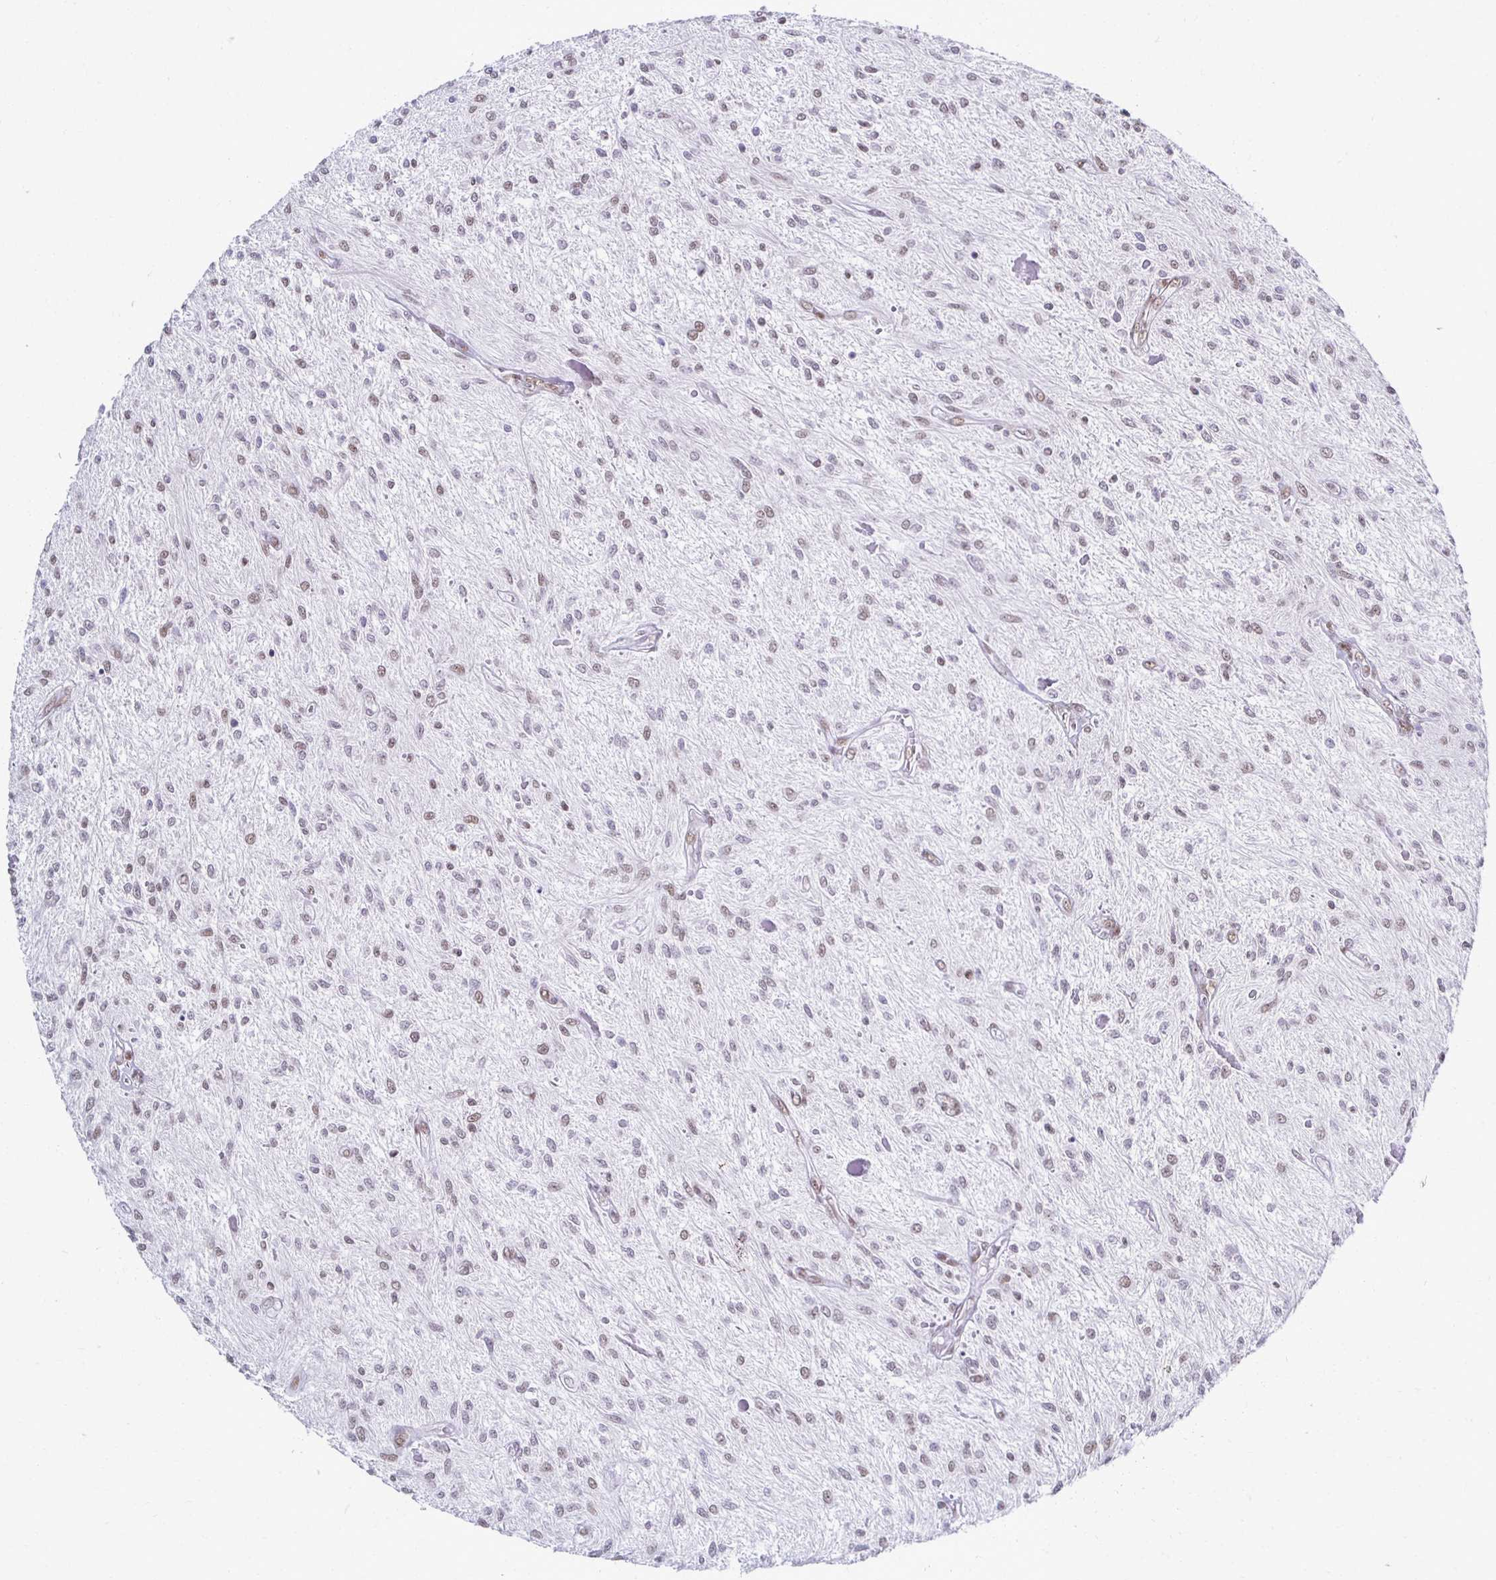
{"staining": {"intensity": "weak", "quantity": "25%-75%", "location": "nuclear"}, "tissue": "glioma", "cell_type": "Tumor cells", "image_type": "cancer", "snomed": [{"axis": "morphology", "description": "Glioma, malignant, Low grade"}, {"axis": "topography", "description": "Cerebellum"}], "caption": "This histopathology image displays glioma stained with IHC to label a protein in brown. The nuclear of tumor cells show weak positivity for the protein. Nuclei are counter-stained blue.", "gene": "IRF7", "patient": {"sex": "female", "age": 14}}